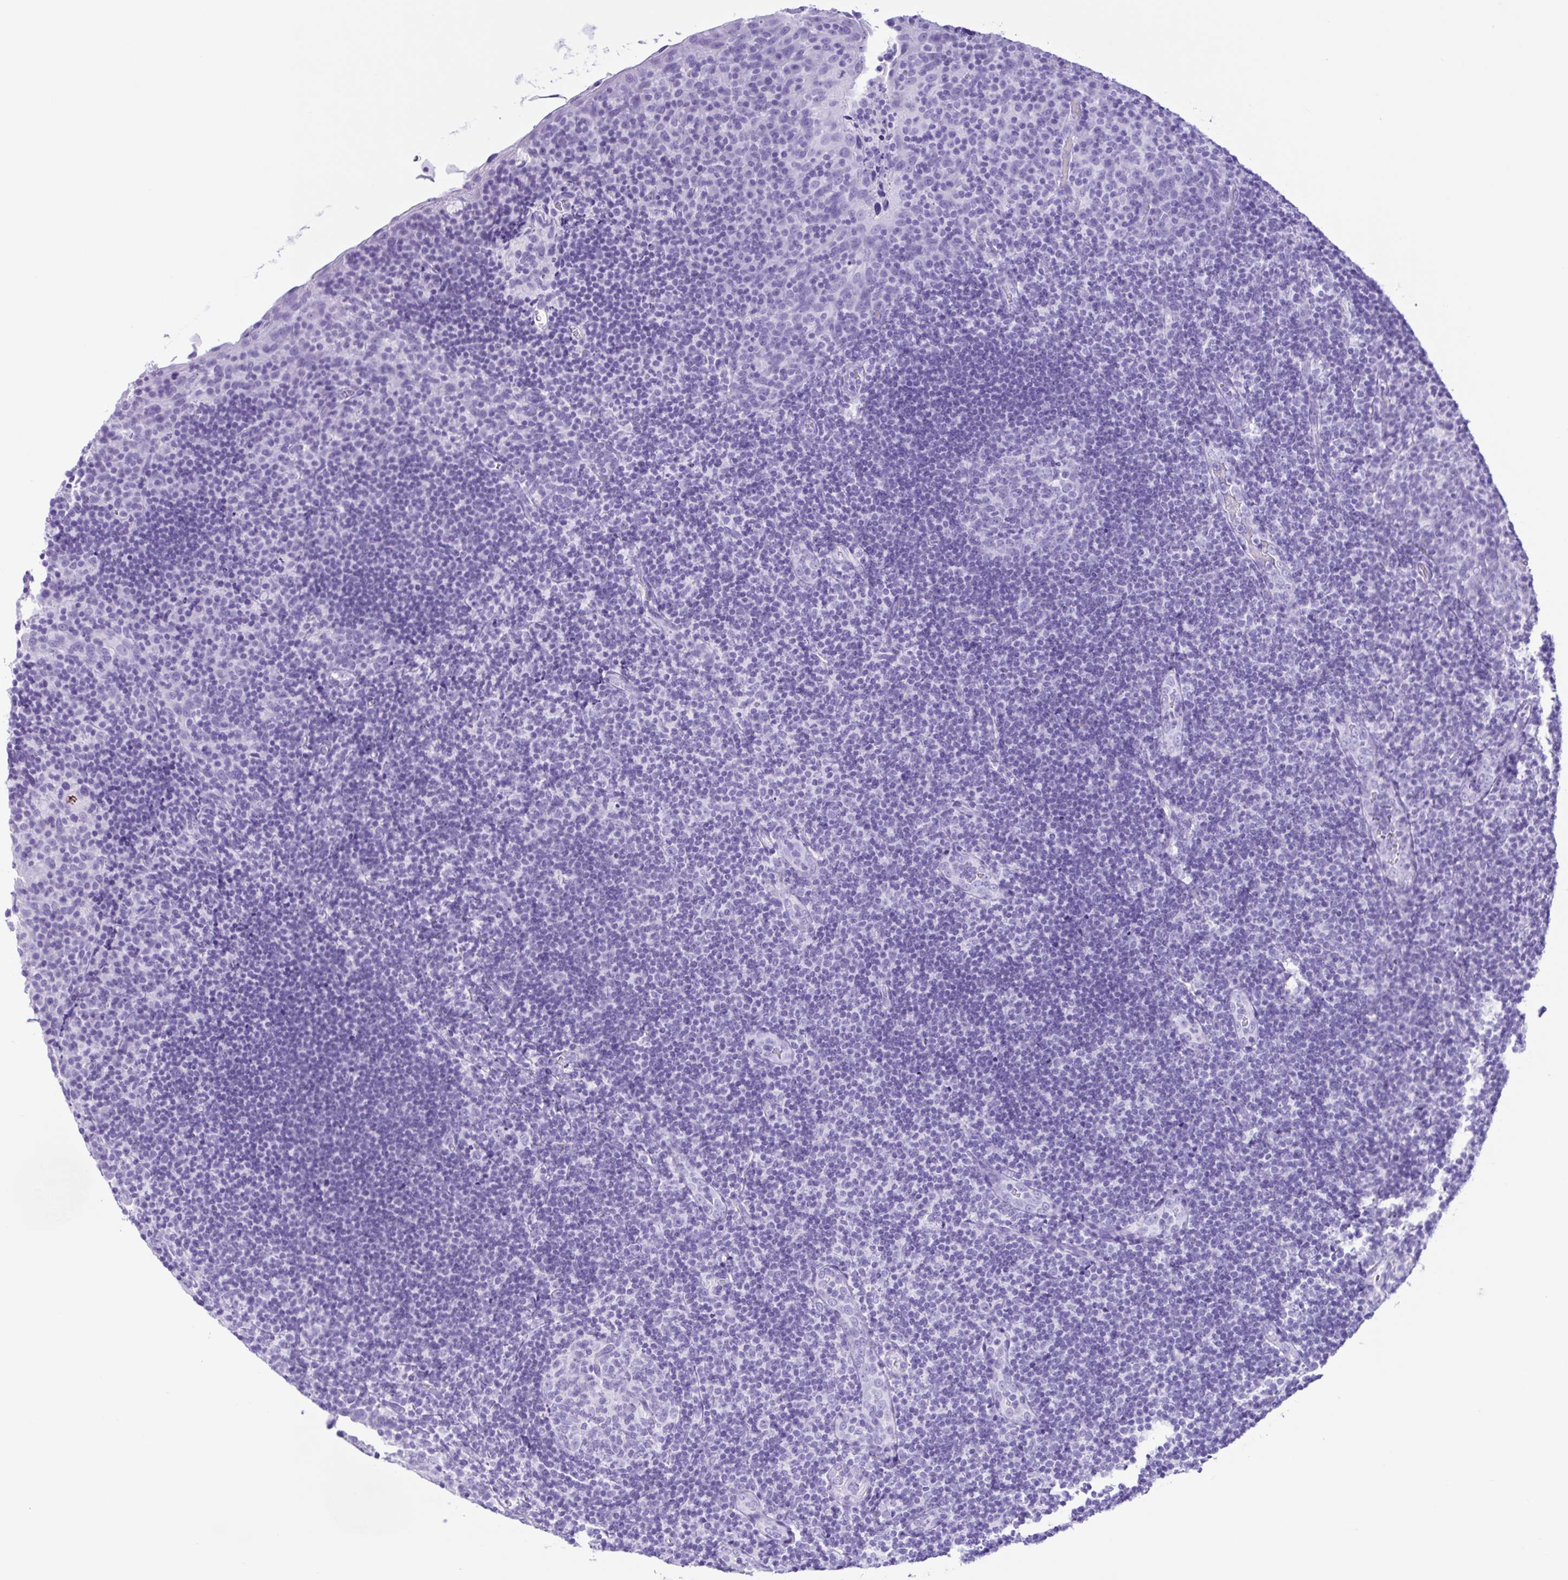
{"staining": {"intensity": "negative", "quantity": "none", "location": "none"}, "tissue": "tonsil", "cell_type": "Germinal center cells", "image_type": "normal", "snomed": [{"axis": "morphology", "description": "Normal tissue, NOS"}, {"axis": "topography", "description": "Tonsil"}], "caption": "This is an immunohistochemistry (IHC) histopathology image of unremarkable tonsil. There is no expression in germinal center cells.", "gene": "ERP27", "patient": {"sex": "male", "age": 17}}